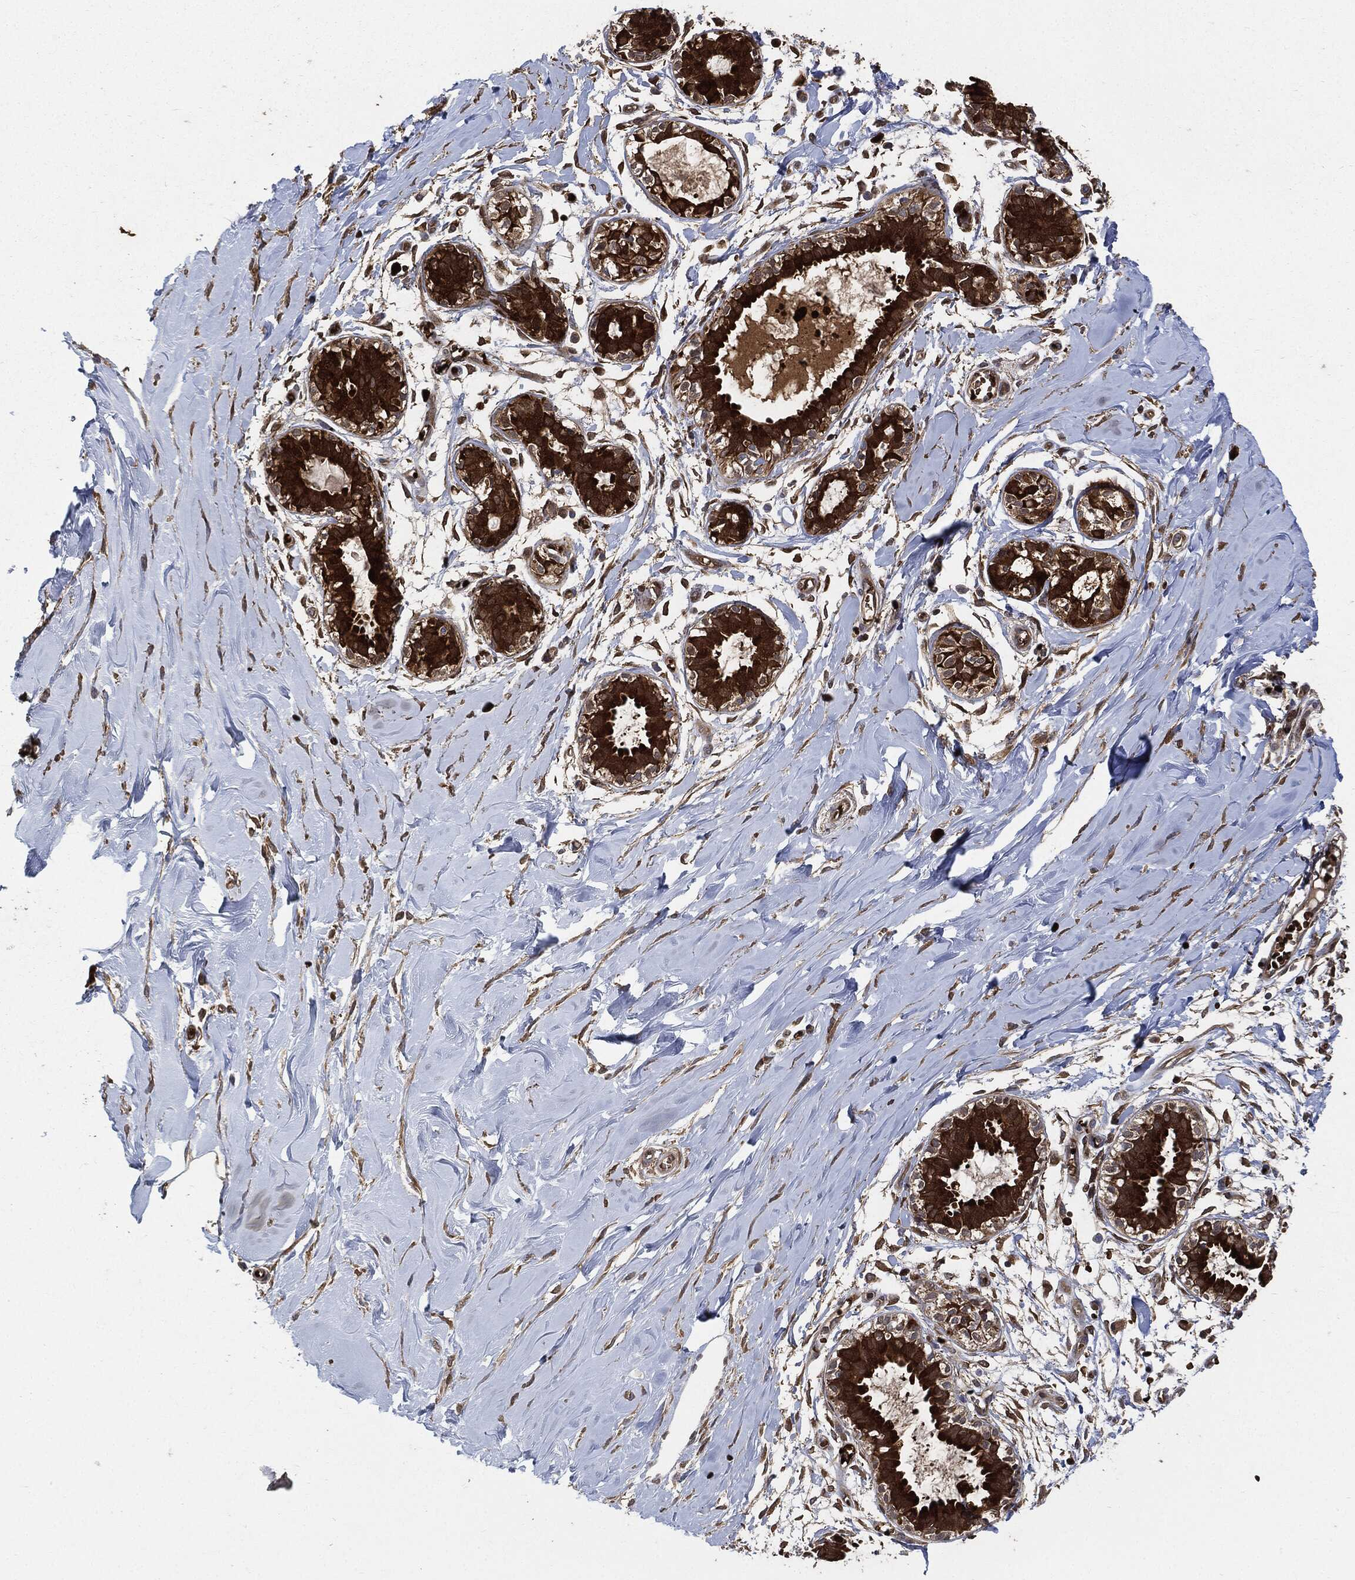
{"staining": {"intensity": "moderate", "quantity": "25%-75%", "location": "cytoplasmic/membranous"}, "tissue": "soft tissue", "cell_type": "Fibroblasts", "image_type": "normal", "snomed": [{"axis": "morphology", "description": "Normal tissue, NOS"}, {"axis": "topography", "description": "Breast"}], "caption": "Soft tissue stained with DAB IHC exhibits medium levels of moderate cytoplasmic/membranous staining in about 25%-75% of fibroblasts. Using DAB (brown) and hematoxylin (blue) stains, captured at high magnification using brightfield microscopy.", "gene": "PRDX2", "patient": {"sex": "female", "age": 49}}